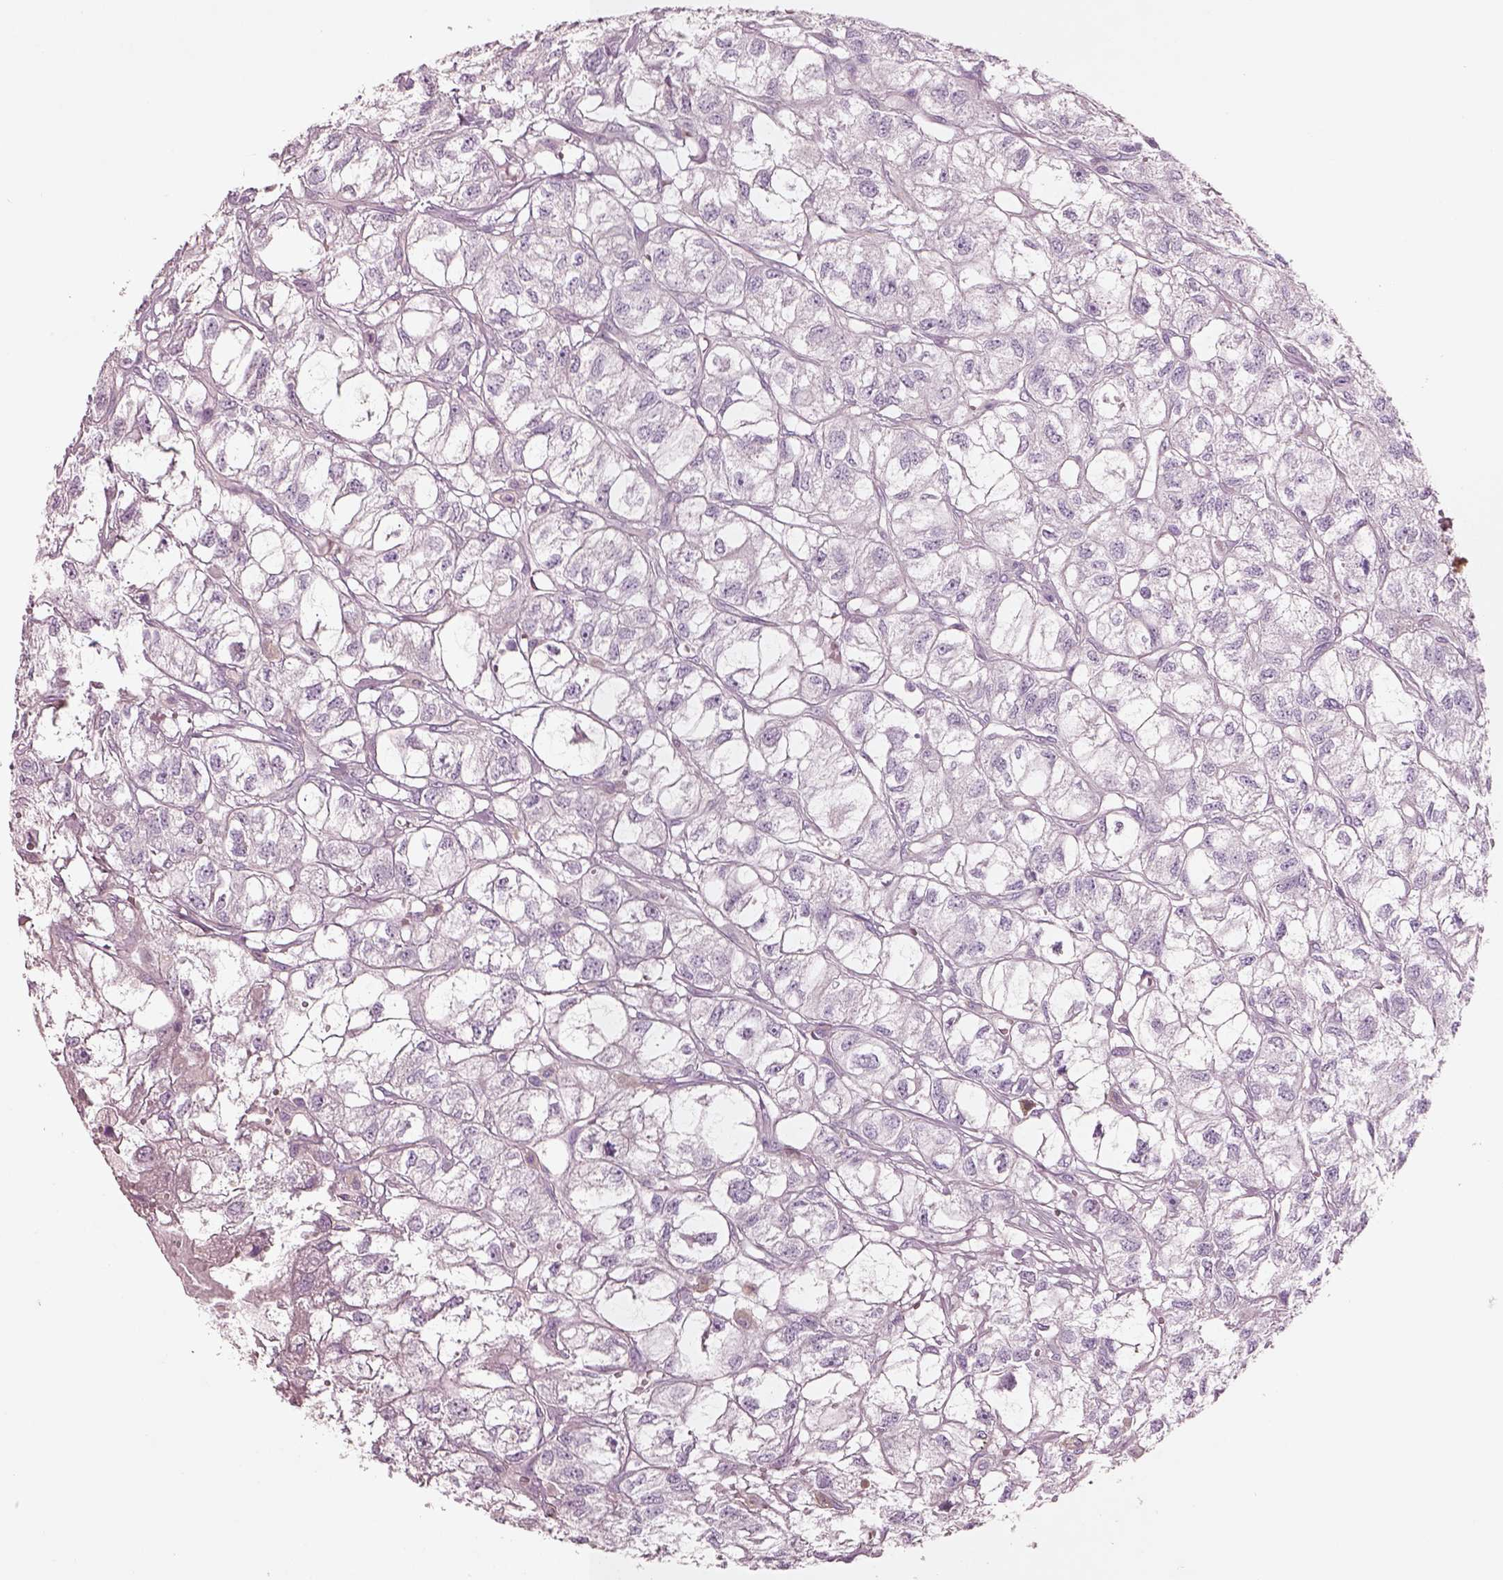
{"staining": {"intensity": "negative", "quantity": "none", "location": "none"}, "tissue": "renal cancer", "cell_type": "Tumor cells", "image_type": "cancer", "snomed": [{"axis": "morphology", "description": "Adenocarcinoma, NOS"}, {"axis": "topography", "description": "Kidney"}], "caption": "This image is of renal cancer (adenocarcinoma) stained with IHC to label a protein in brown with the nuclei are counter-stained blue. There is no positivity in tumor cells.", "gene": "DUOXA2", "patient": {"sex": "male", "age": 56}}